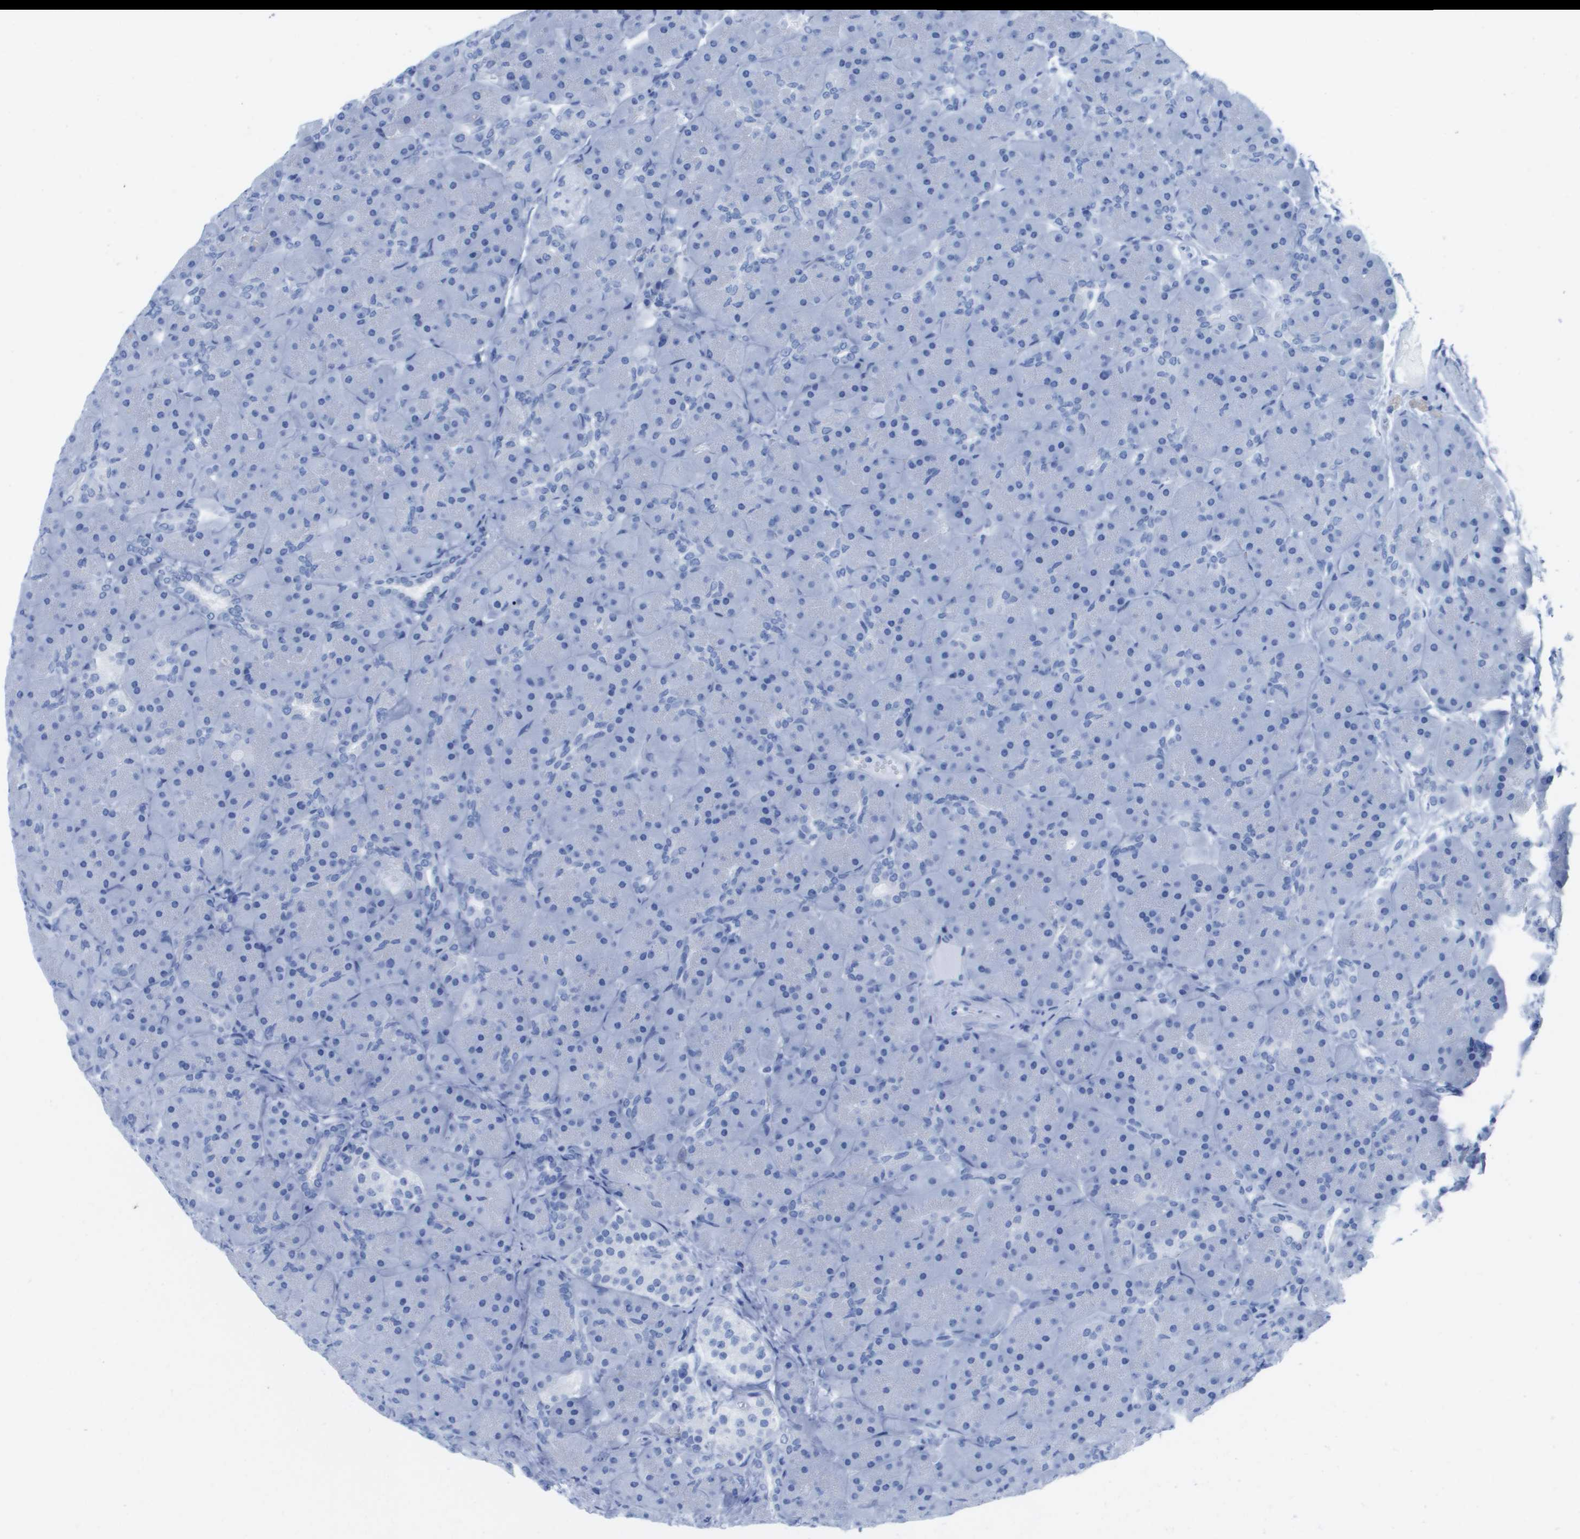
{"staining": {"intensity": "negative", "quantity": "none", "location": "none"}, "tissue": "pancreas", "cell_type": "Exocrine glandular cells", "image_type": "normal", "snomed": [{"axis": "morphology", "description": "Normal tissue, NOS"}, {"axis": "topography", "description": "Pancreas"}], "caption": "Immunohistochemistry (IHC) of normal human pancreas exhibits no expression in exocrine glandular cells. (DAB immunohistochemistry visualized using brightfield microscopy, high magnification).", "gene": "KCNA3", "patient": {"sex": "male", "age": 66}}